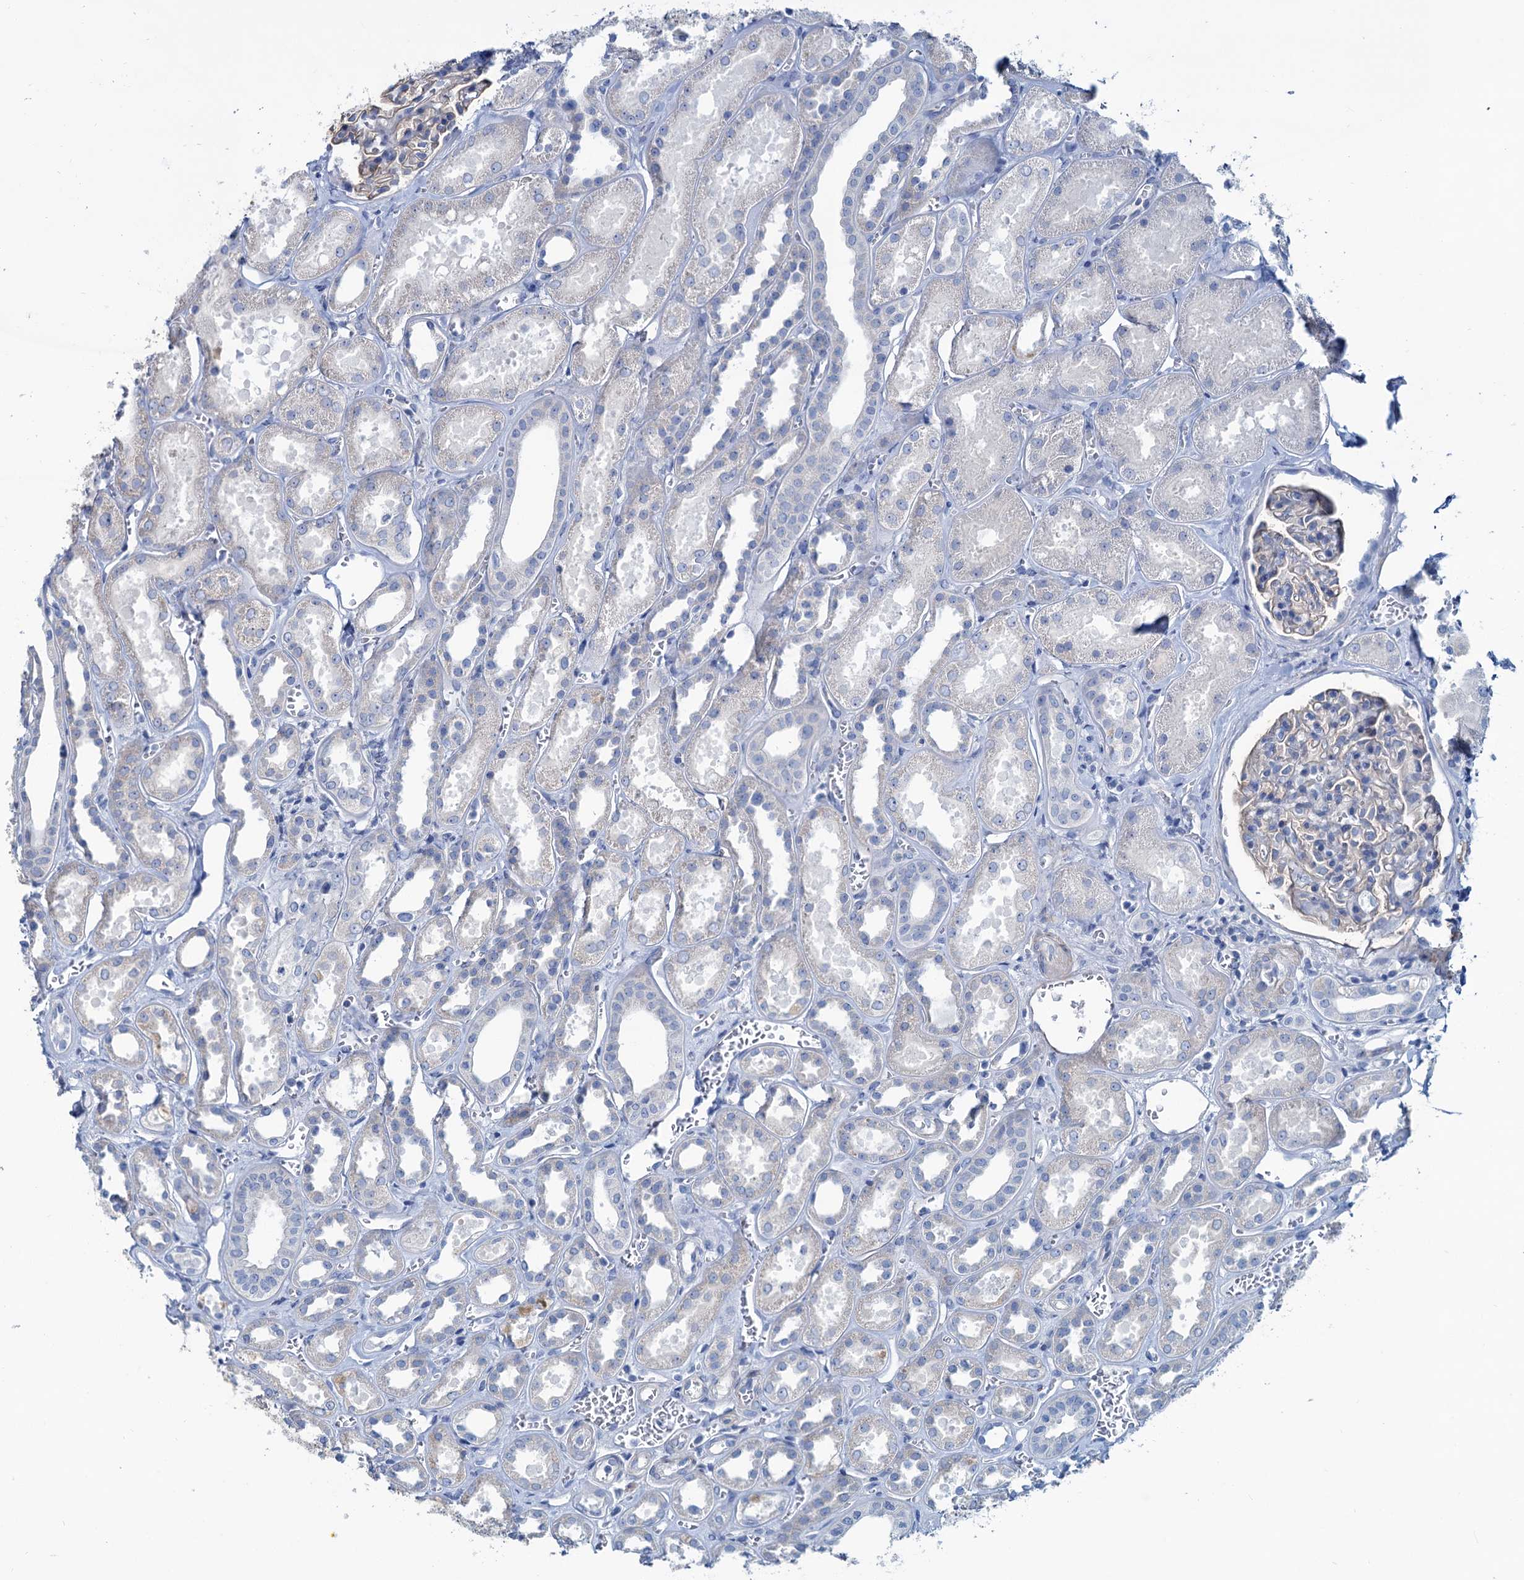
{"staining": {"intensity": "negative", "quantity": "none", "location": "none"}, "tissue": "kidney", "cell_type": "Cells in glomeruli", "image_type": "normal", "snomed": [{"axis": "morphology", "description": "Normal tissue, NOS"}, {"axis": "morphology", "description": "Adenocarcinoma, NOS"}, {"axis": "topography", "description": "Kidney"}], "caption": "IHC photomicrograph of unremarkable kidney: human kidney stained with DAB (3,3'-diaminobenzidine) demonstrates no significant protein expression in cells in glomeruli. (DAB (3,3'-diaminobenzidine) IHC with hematoxylin counter stain).", "gene": "SLC1A3", "patient": {"sex": "female", "age": 68}}